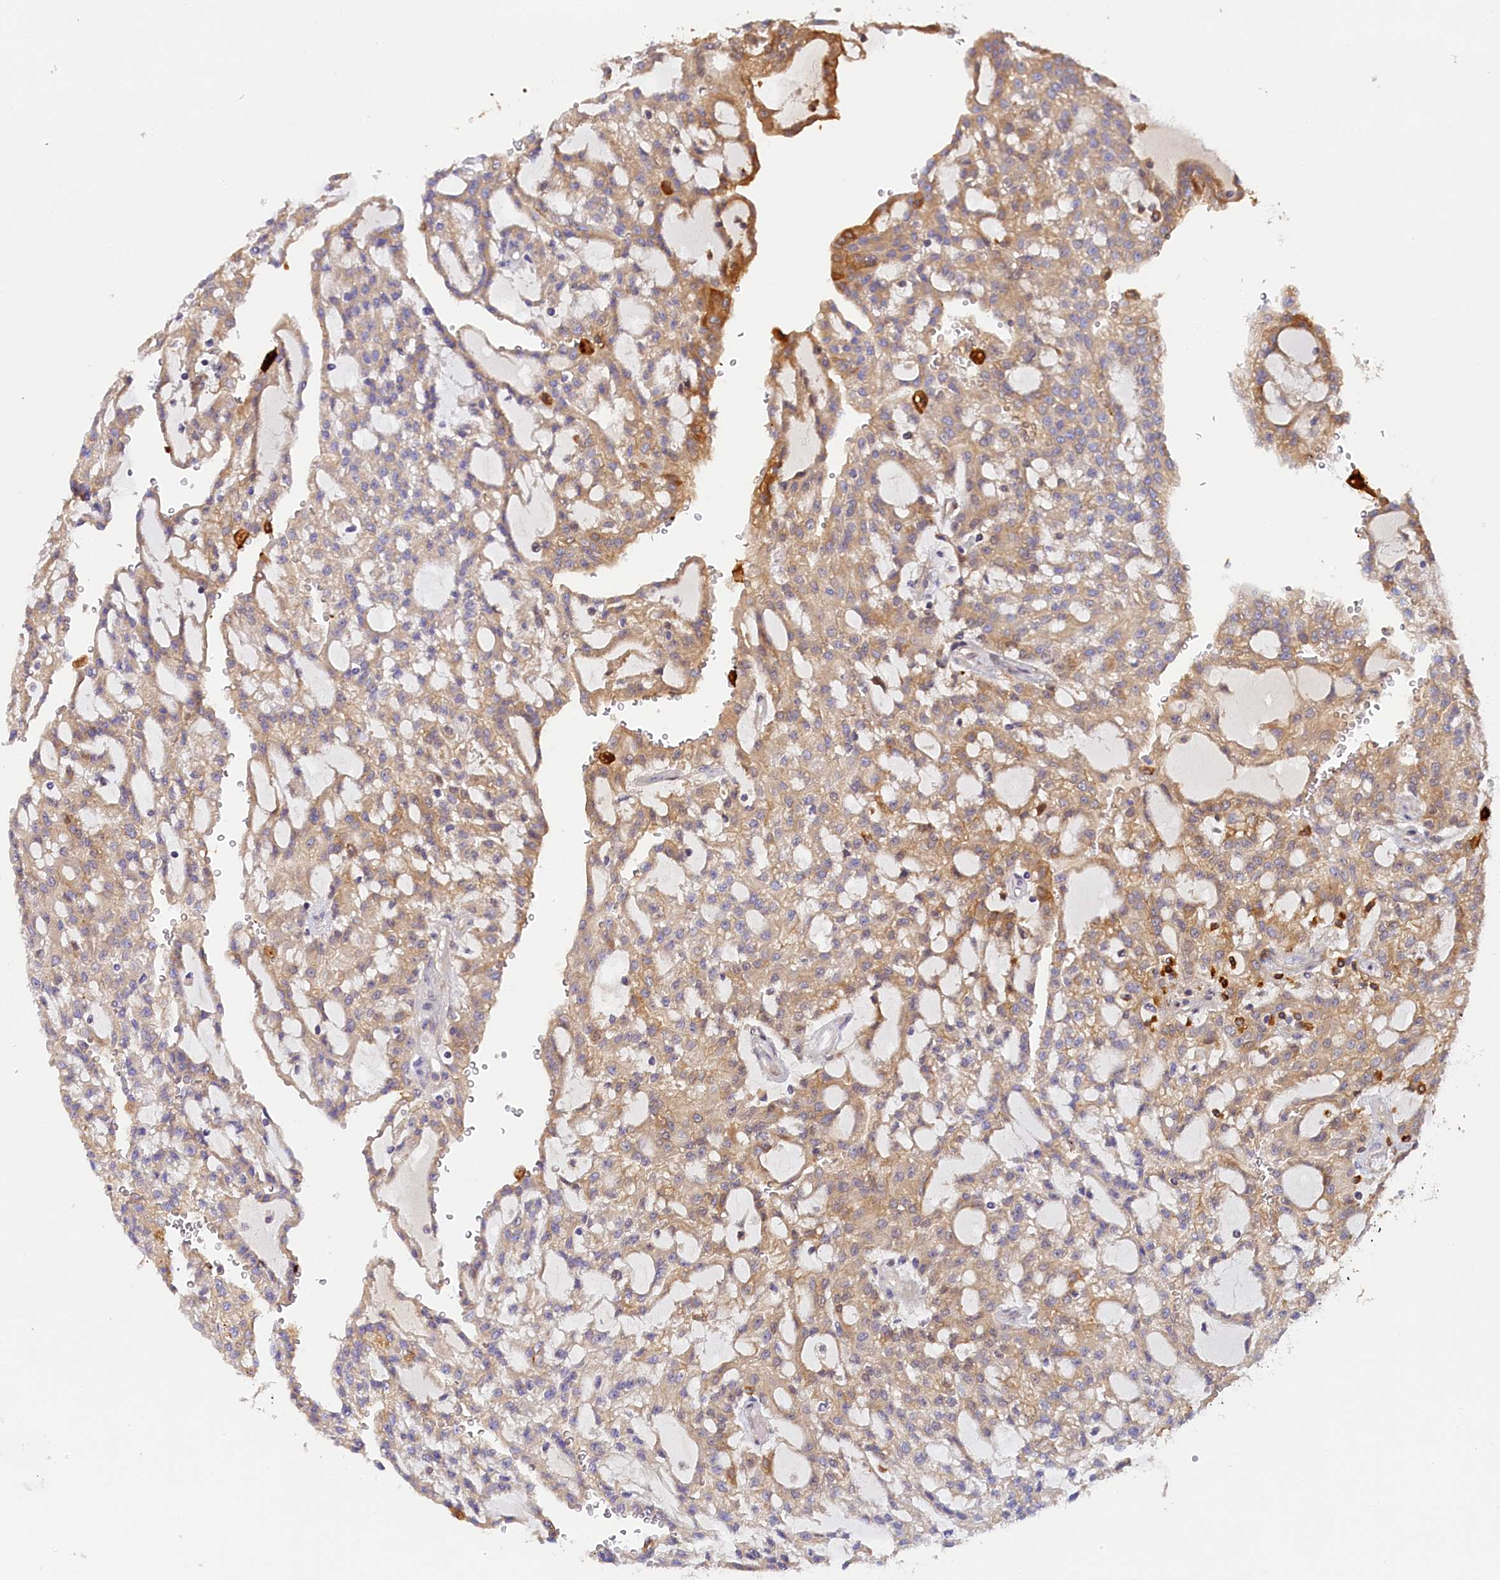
{"staining": {"intensity": "moderate", "quantity": "<25%", "location": "cytoplasmic/membranous"}, "tissue": "renal cancer", "cell_type": "Tumor cells", "image_type": "cancer", "snomed": [{"axis": "morphology", "description": "Adenocarcinoma, NOS"}, {"axis": "topography", "description": "Kidney"}], "caption": "An IHC histopathology image of tumor tissue is shown. Protein staining in brown highlights moderate cytoplasmic/membranous positivity in renal cancer within tumor cells.", "gene": "KATNB1", "patient": {"sex": "male", "age": 63}}